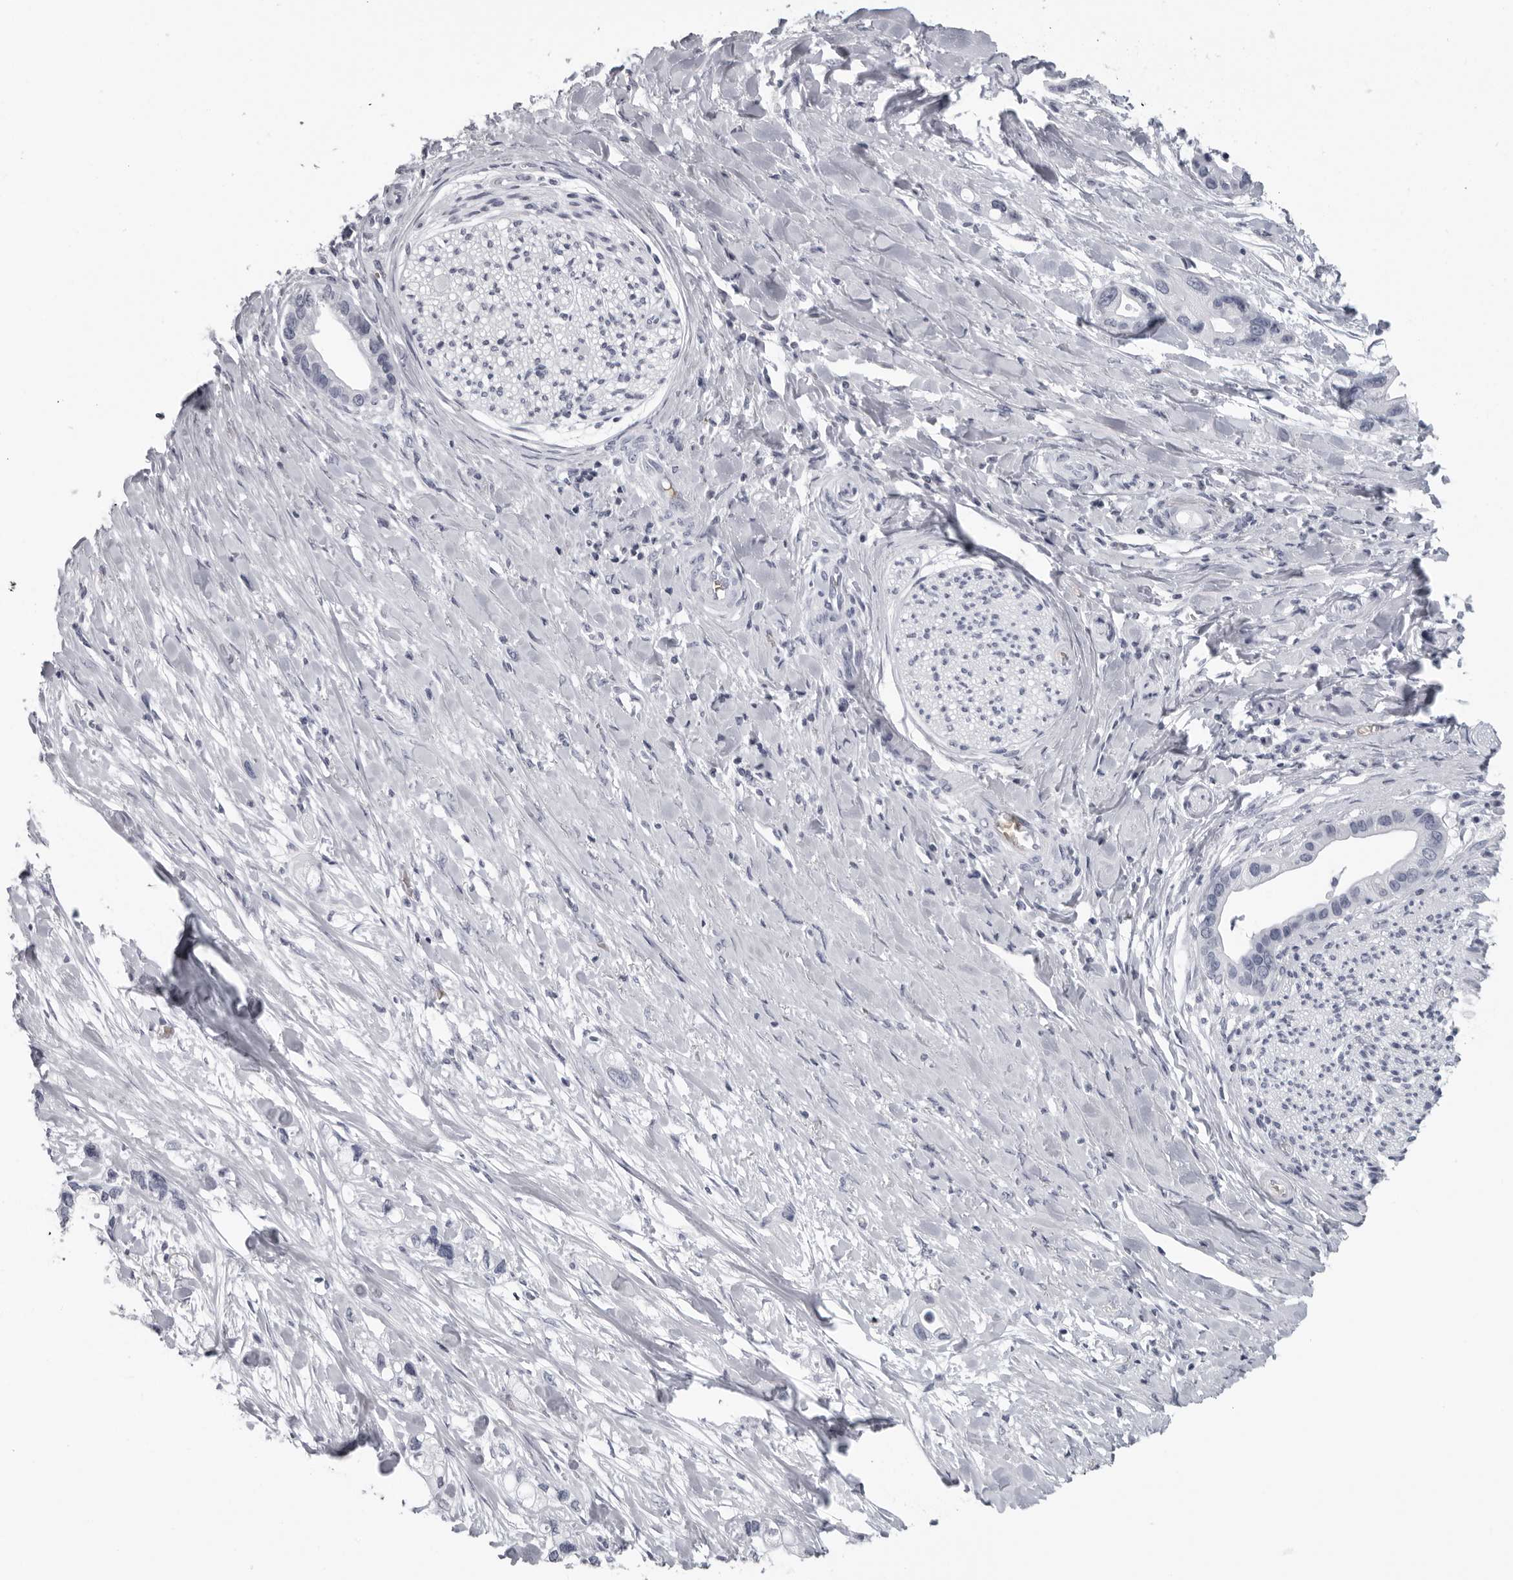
{"staining": {"intensity": "negative", "quantity": "none", "location": "none"}, "tissue": "pancreatic cancer", "cell_type": "Tumor cells", "image_type": "cancer", "snomed": [{"axis": "morphology", "description": "Adenocarcinoma, NOS"}, {"axis": "topography", "description": "Pancreas"}], "caption": "Immunohistochemical staining of adenocarcinoma (pancreatic) demonstrates no significant staining in tumor cells.", "gene": "EPB41", "patient": {"sex": "female", "age": 77}}